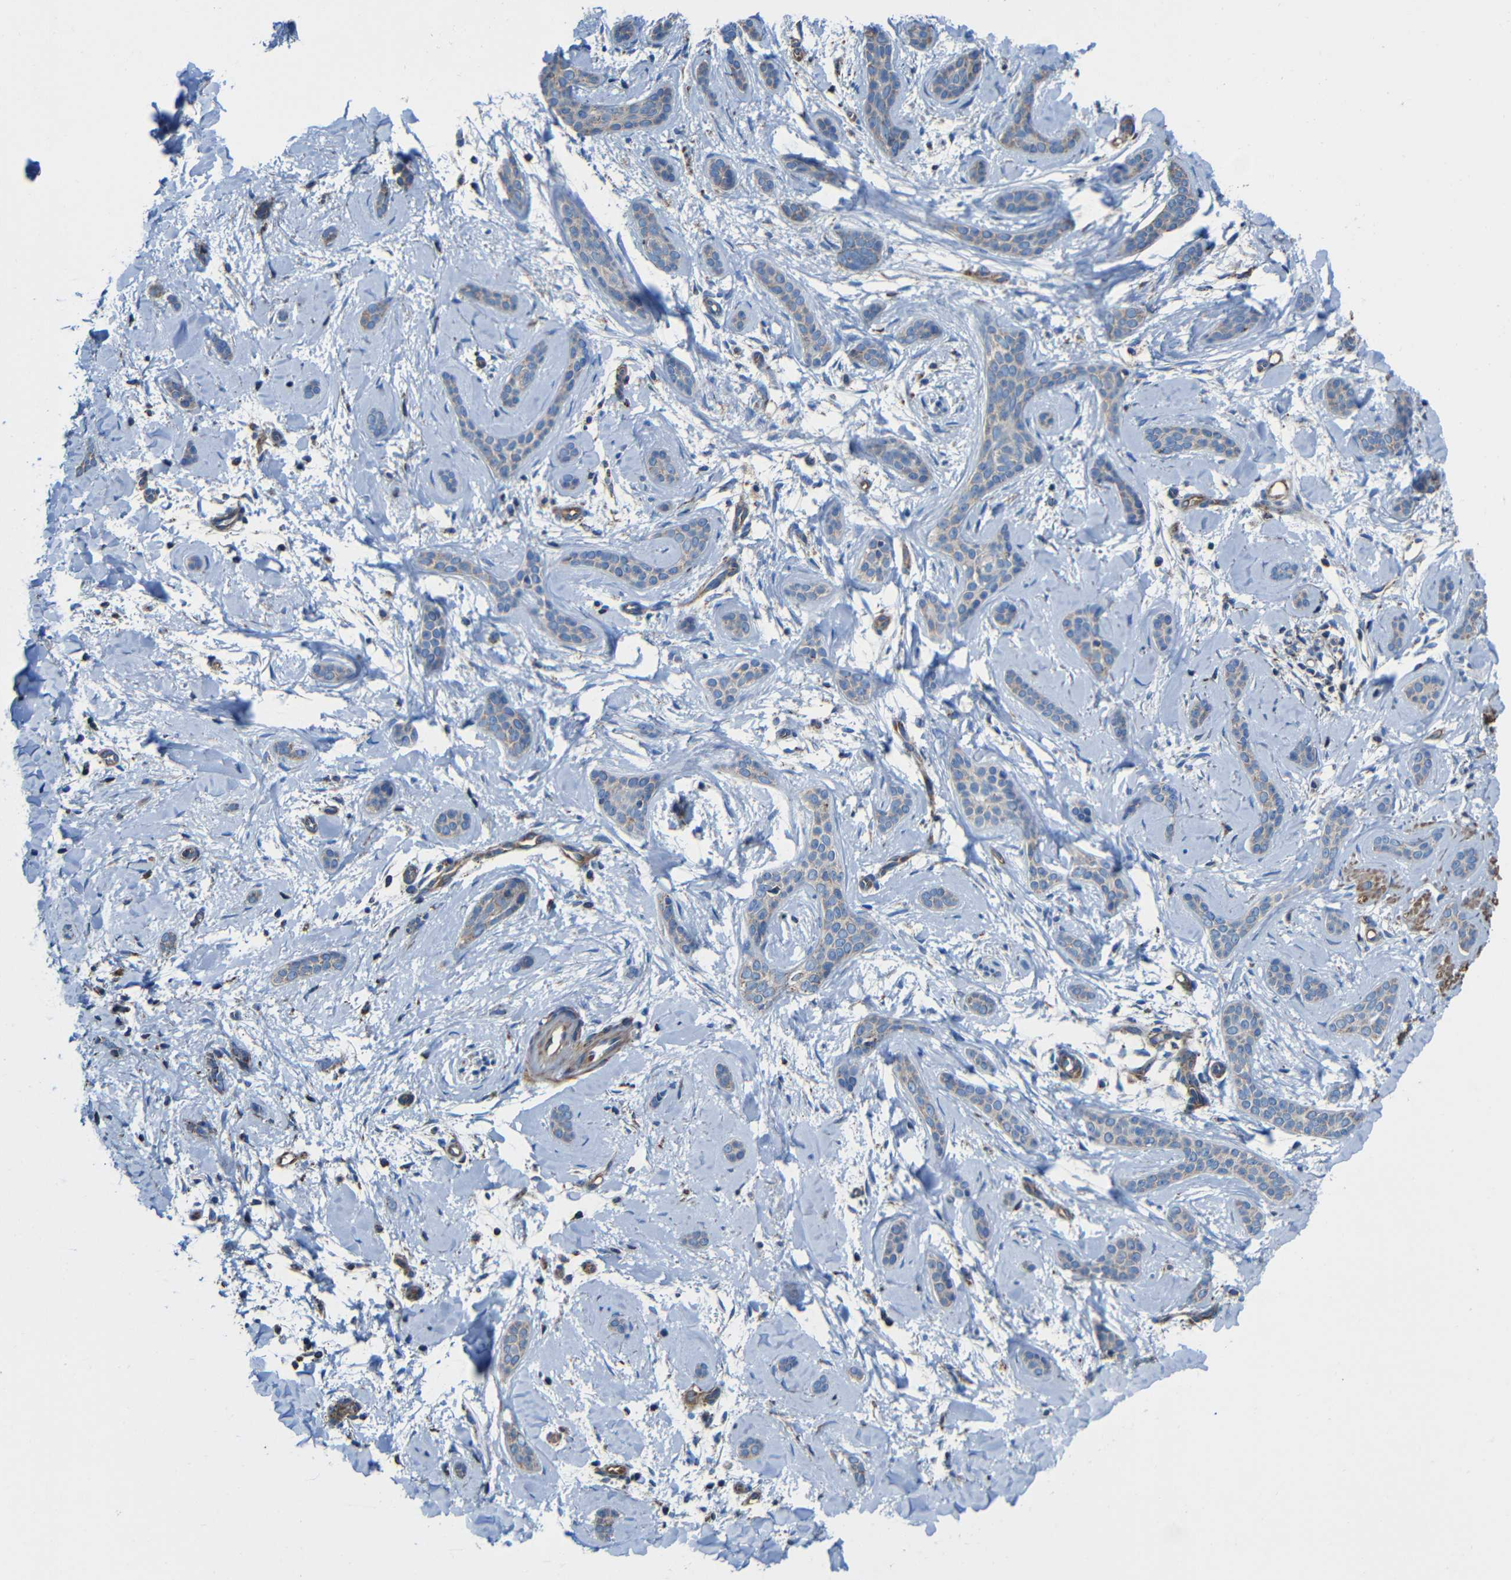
{"staining": {"intensity": "weak", "quantity": ">75%", "location": "cytoplasmic/membranous"}, "tissue": "skin cancer", "cell_type": "Tumor cells", "image_type": "cancer", "snomed": [{"axis": "morphology", "description": "Basal cell carcinoma"}, {"axis": "morphology", "description": "Adnexal tumor, benign"}, {"axis": "topography", "description": "Skin"}], "caption": "IHC (DAB) staining of human benign adnexal tumor (skin) exhibits weak cytoplasmic/membranous protein staining in approximately >75% of tumor cells.", "gene": "INTS6L", "patient": {"sex": "female", "age": 42}}